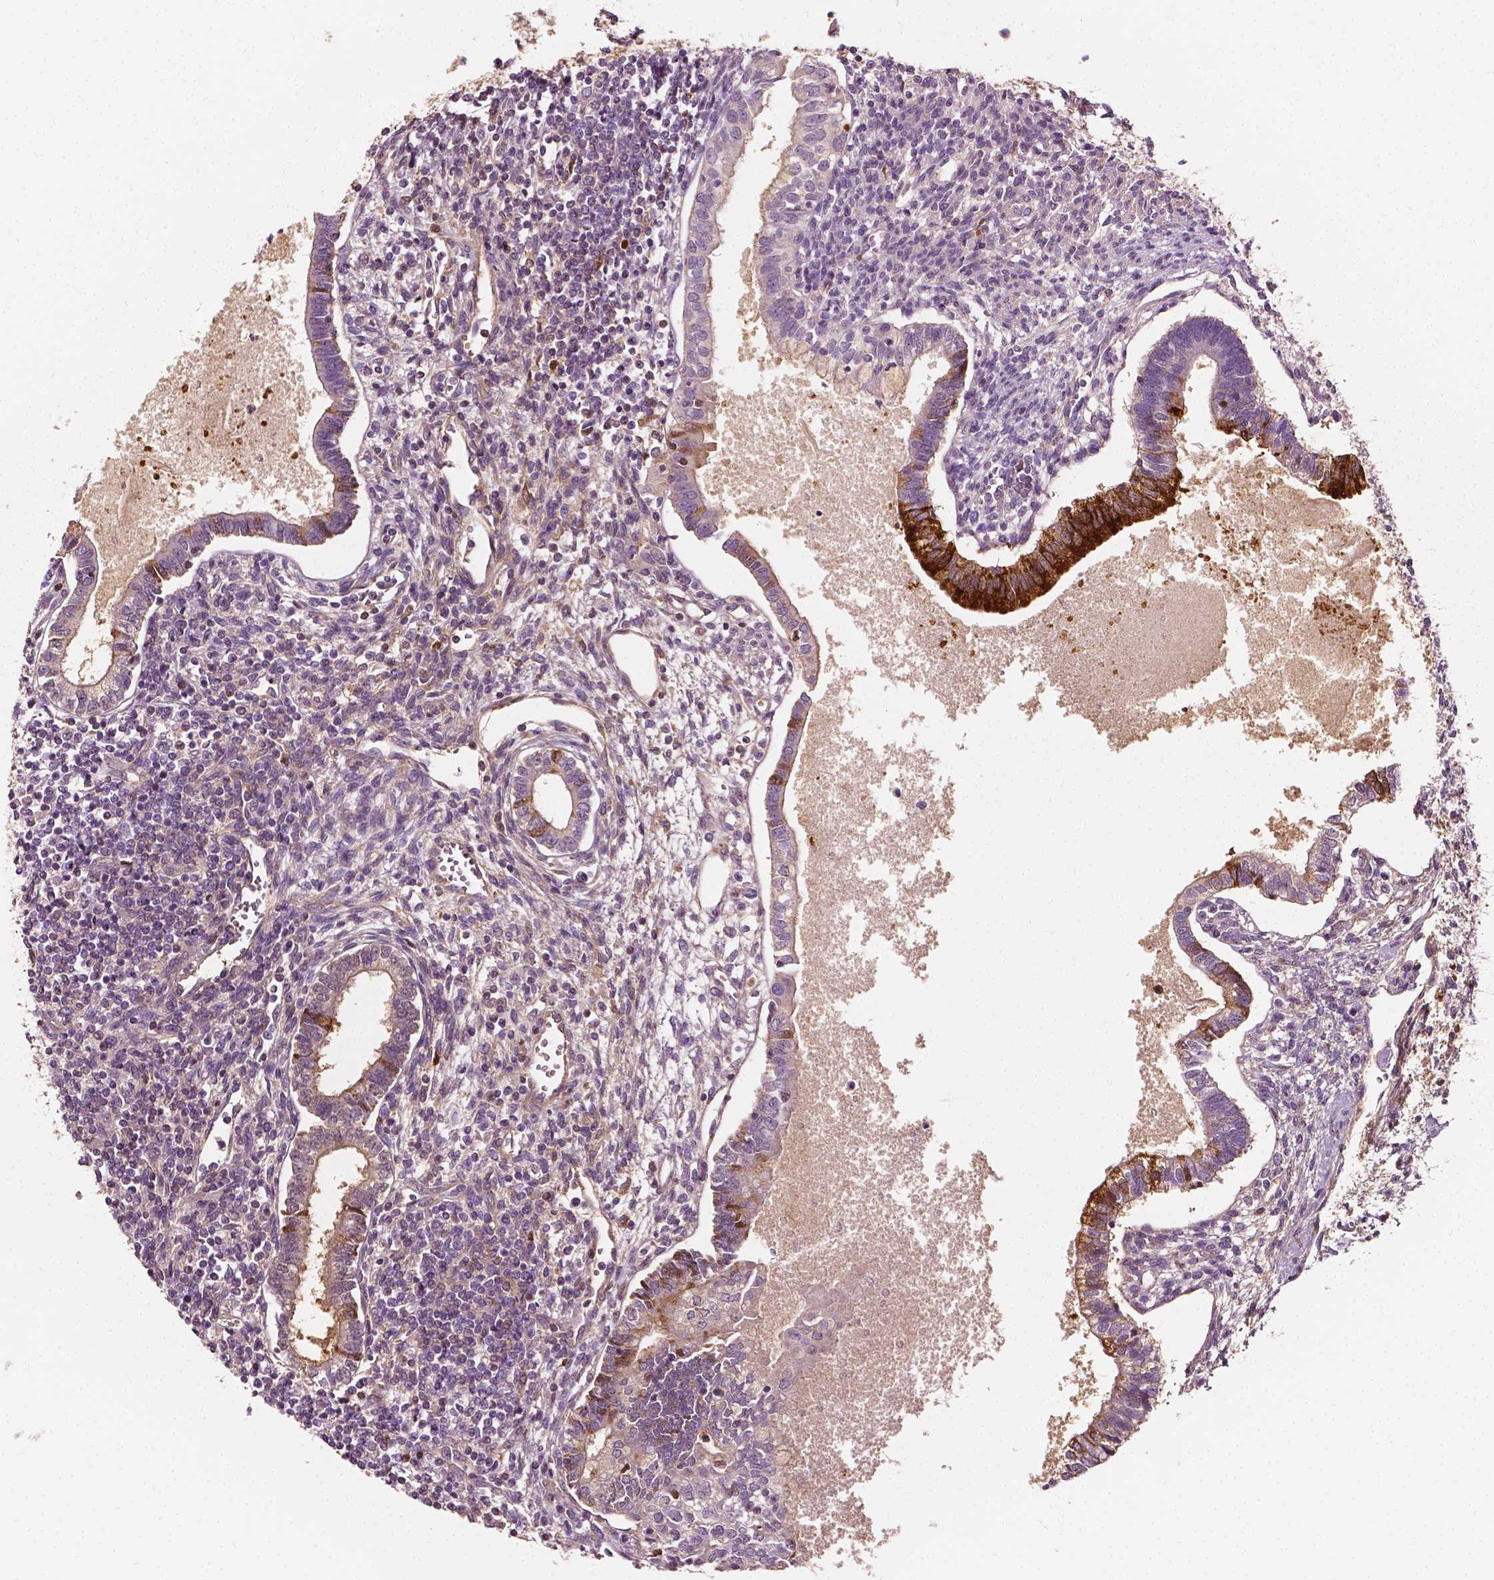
{"staining": {"intensity": "strong", "quantity": "25%-75%", "location": "cytoplasmic/membranous"}, "tissue": "testis cancer", "cell_type": "Tumor cells", "image_type": "cancer", "snomed": [{"axis": "morphology", "description": "Carcinoma, Embryonal, NOS"}, {"axis": "topography", "description": "Testis"}], "caption": "A photomicrograph of human embryonal carcinoma (testis) stained for a protein exhibits strong cytoplasmic/membranous brown staining in tumor cells. The staining was performed using DAB, with brown indicating positive protein expression. Nuclei are stained blue with hematoxylin.", "gene": "APOA4", "patient": {"sex": "male", "age": 37}}